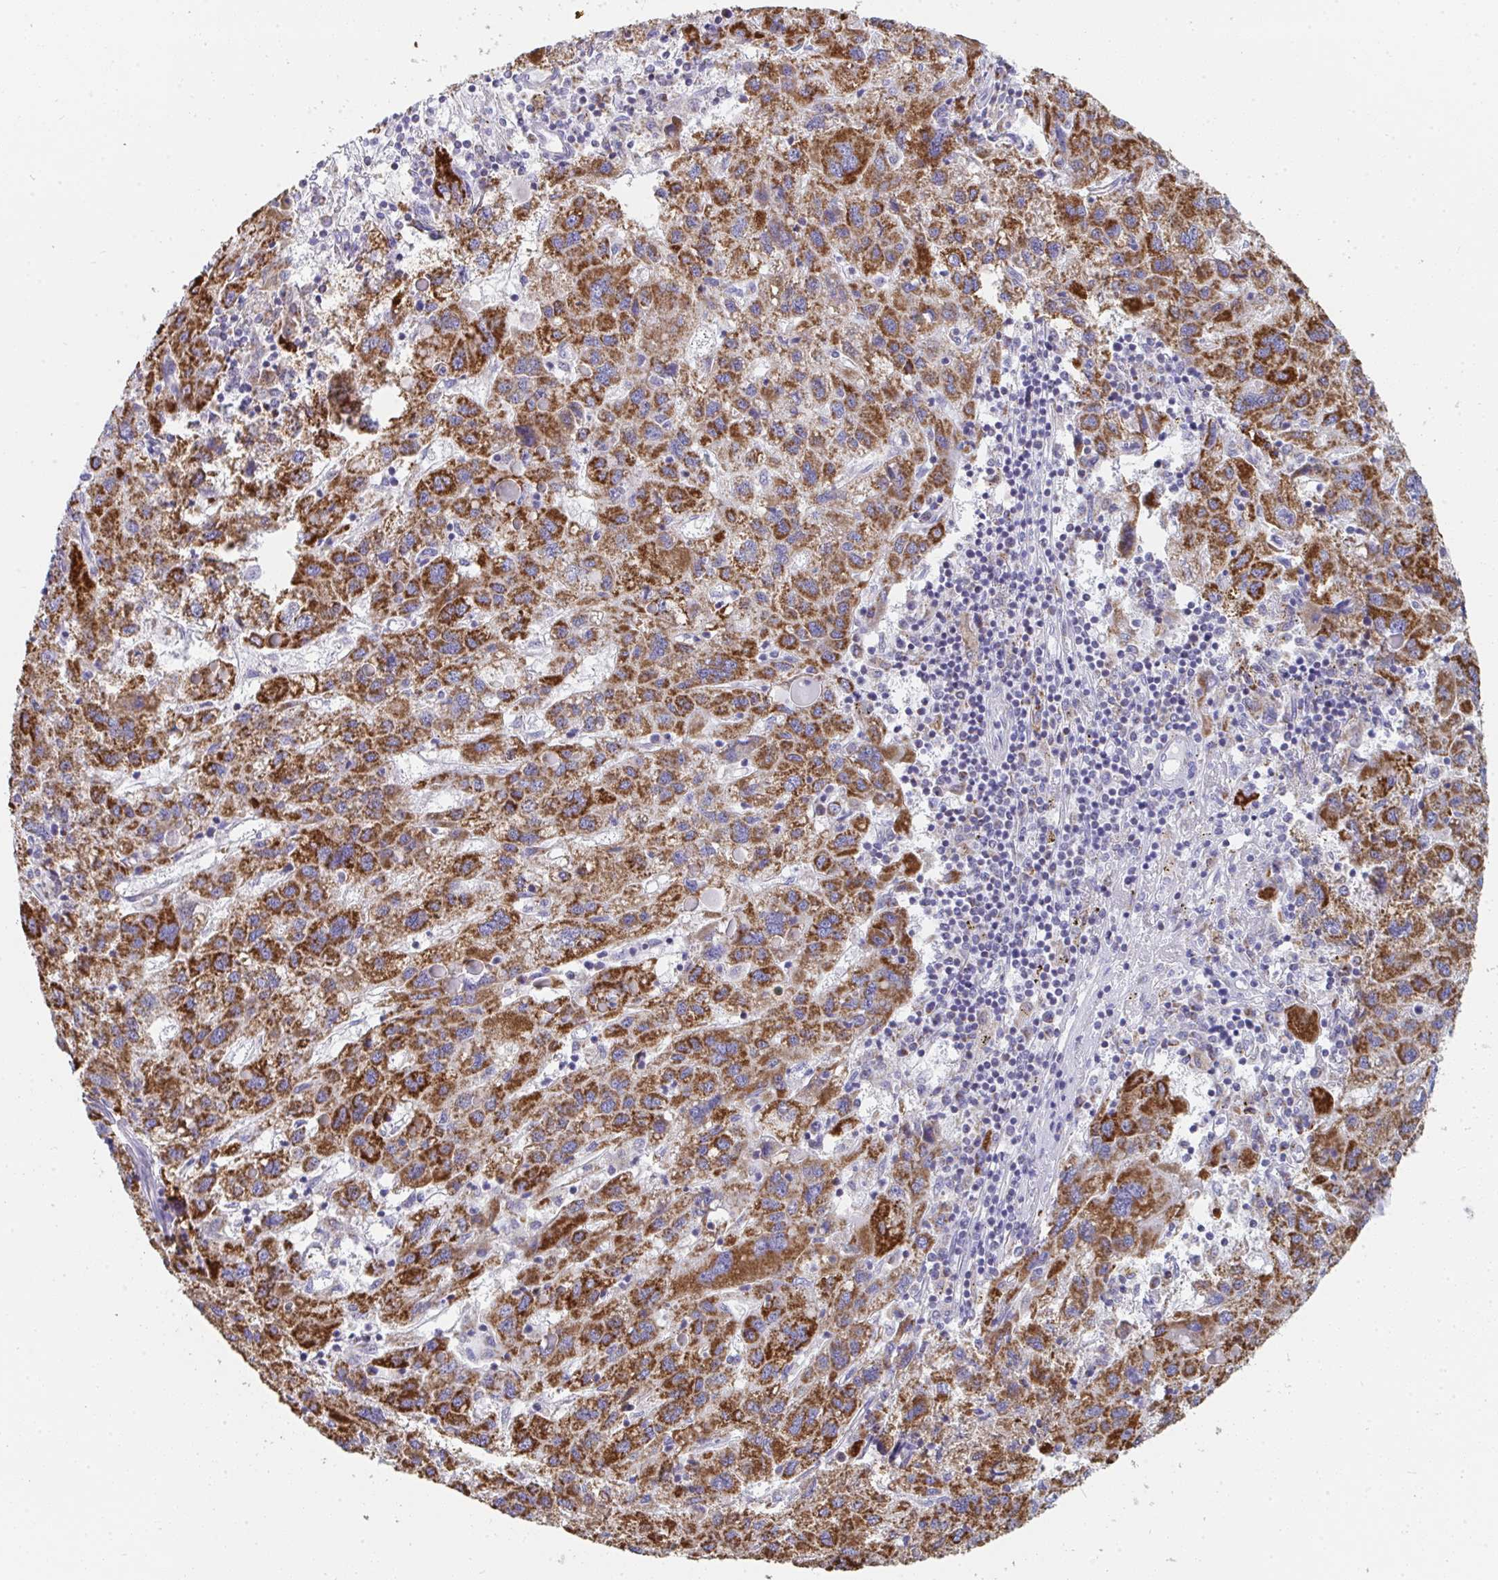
{"staining": {"intensity": "strong", "quantity": ">75%", "location": "cytoplasmic/membranous"}, "tissue": "liver cancer", "cell_type": "Tumor cells", "image_type": "cancer", "snomed": [{"axis": "morphology", "description": "Carcinoma, Hepatocellular, NOS"}, {"axis": "topography", "description": "Liver"}], "caption": "IHC of human hepatocellular carcinoma (liver) exhibits high levels of strong cytoplasmic/membranous positivity in approximately >75% of tumor cells. (brown staining indicates protein expression, while blue staining denotes nuclei).", "gene": "AIFM1", "patient": {"sex": "female", "age": 77}}